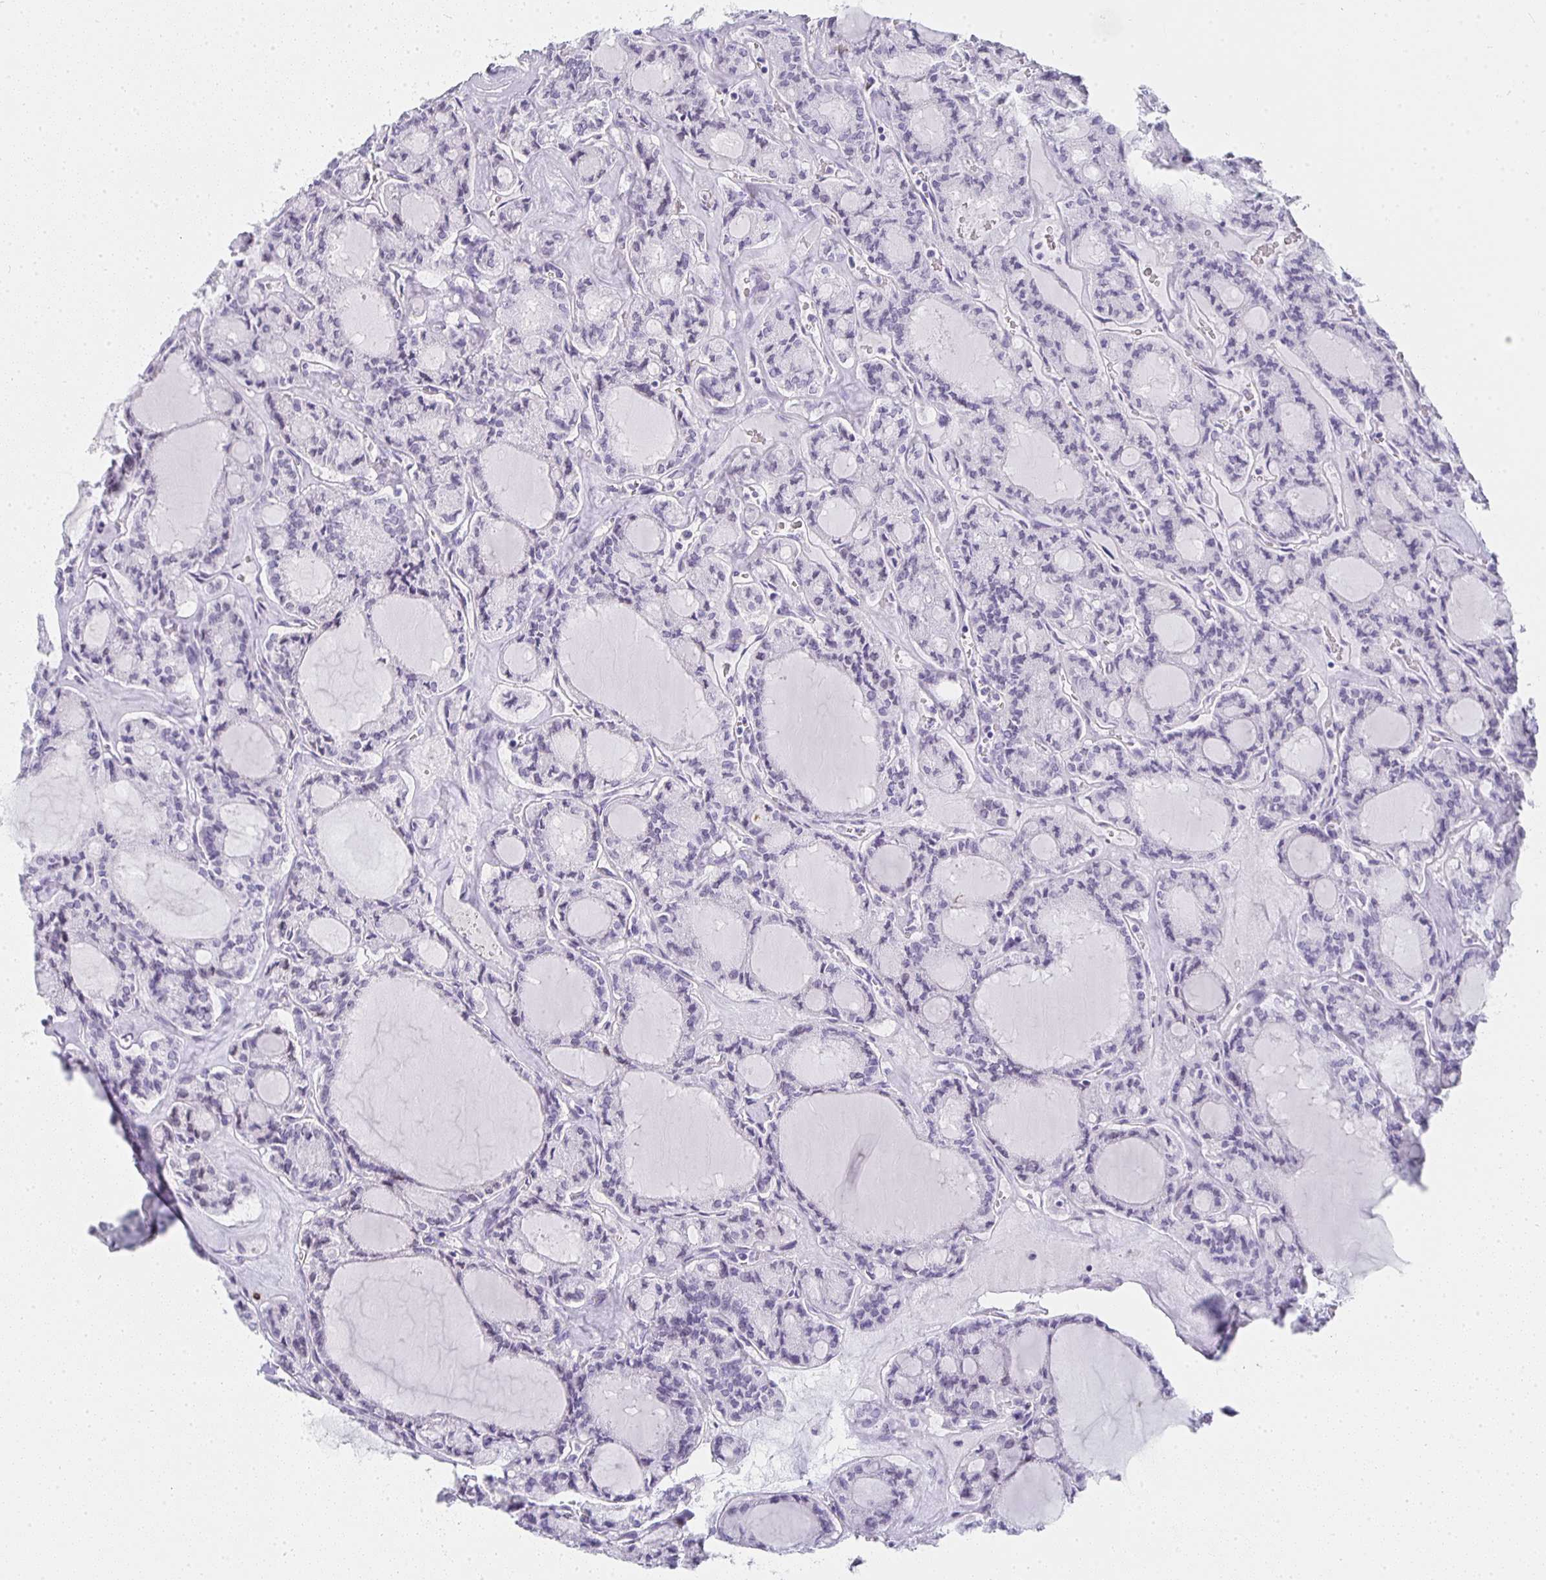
{"staining": {"intensity": "negative", "quantity": "none", "location": "none"}, "tissue": "thyroid cancer", "cell_type": "Tumor cells", "image_type": "cancer", "snomed": [{"axis": "morphology", "description": "Papillary adenocarcinoma, NOS"}, {"axis": "topography", "description": "Thyroid gland"}], "caption": "The photomicrograph displays no staining of tumor cells in papillary adenocarcinoma (thyroid).", "gene": "TPSD1", "patient": {"sex": "male", "age": 87}}